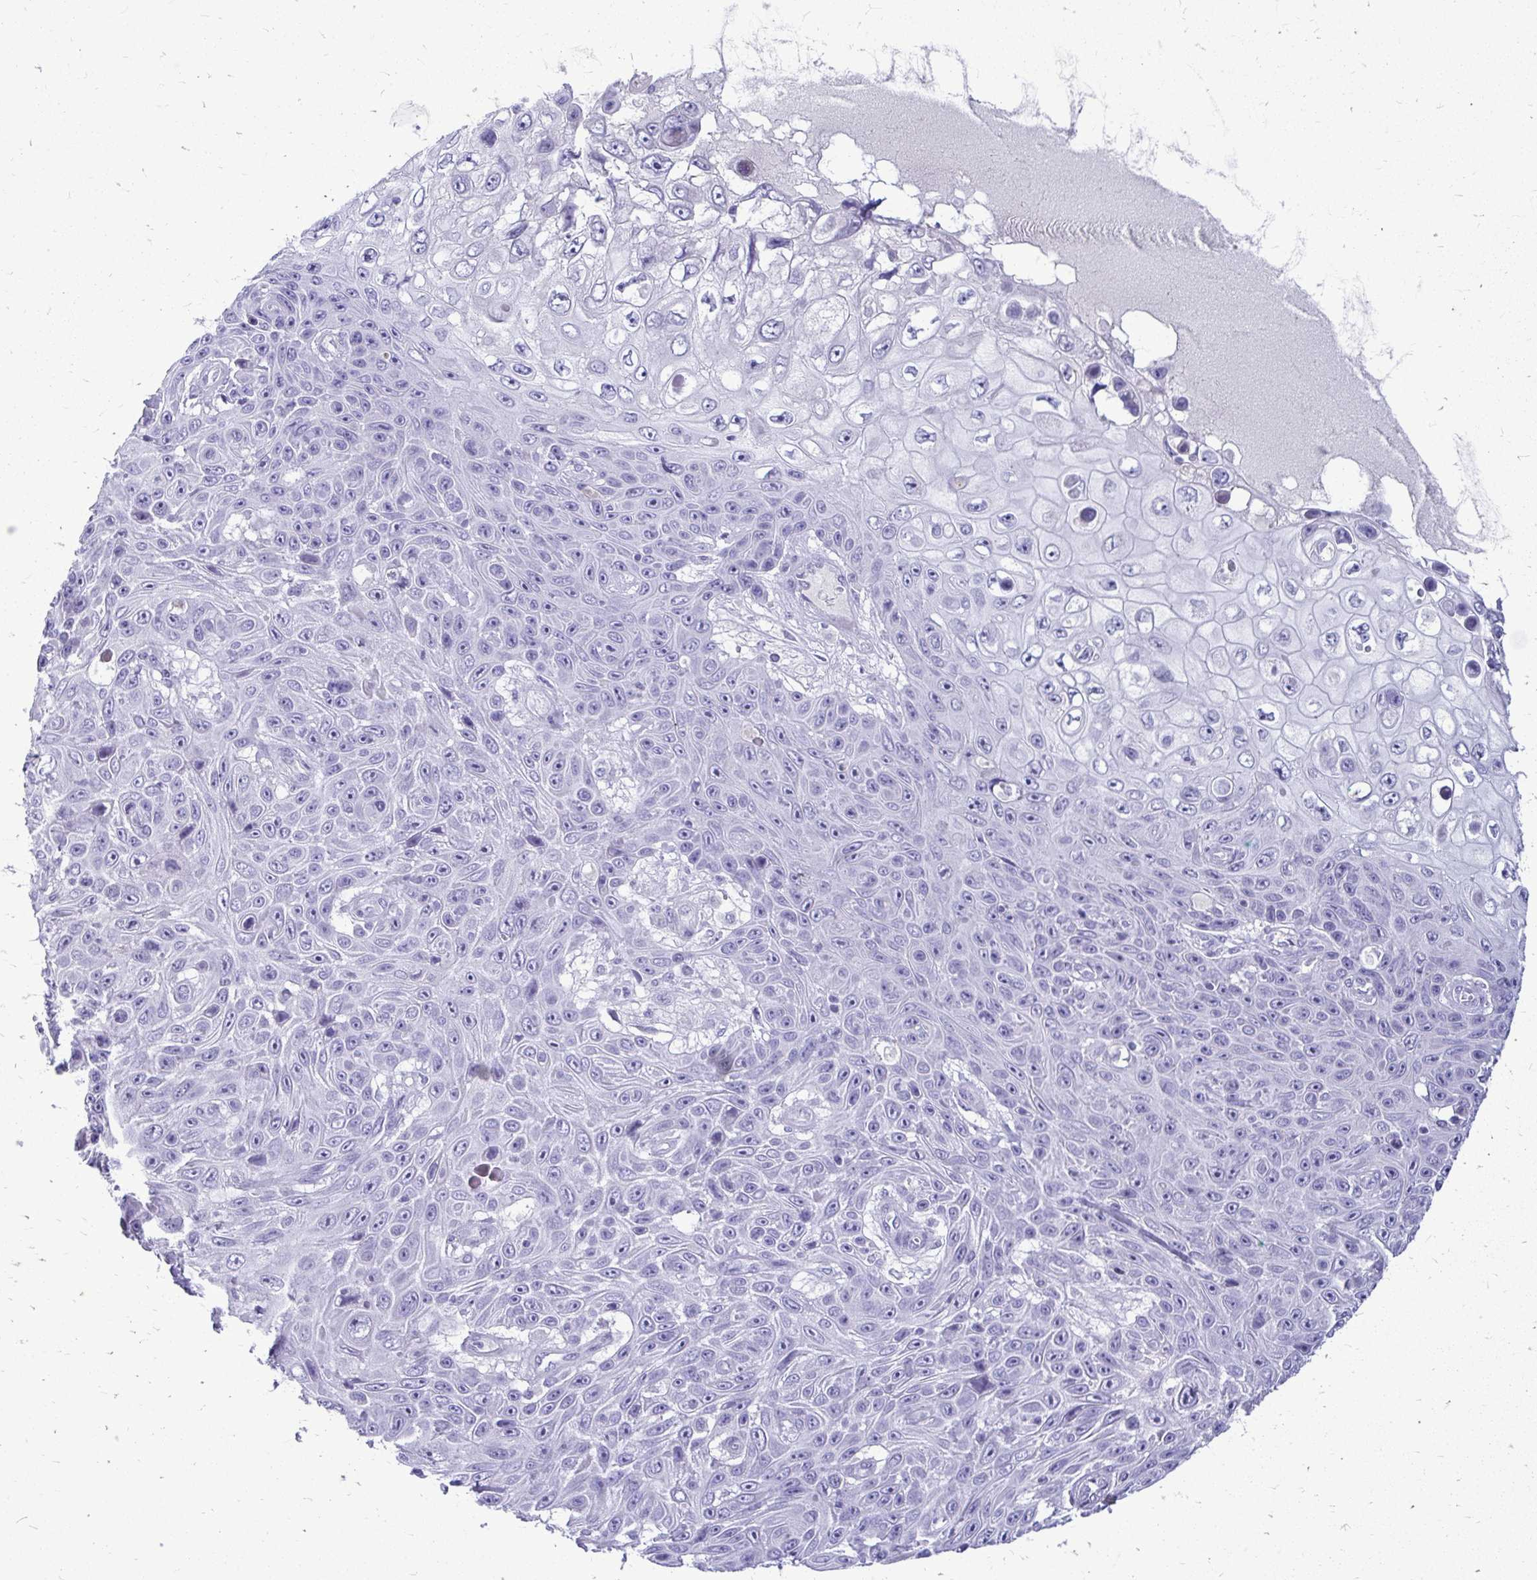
{"staining": {"intensity": "negative", "quantity": "none", "location": "none"}, "tissue": "skin cancer", "cell_type": "Tumor cells", "image_type": "cancer", "snomed": [{"axis": "morphology", "description": "Squamous cell carcinoma, NOS"}, {"axis": "topography", "description": "Skin"}], "caption": "Histopathology image shows no protein staining in tumor cells of squamous cell carcinoma (skin) tissue. Nuclei are stained in blue.", "gene": "NANOGNB", "patient": {"sex": "male", "age": 82}}